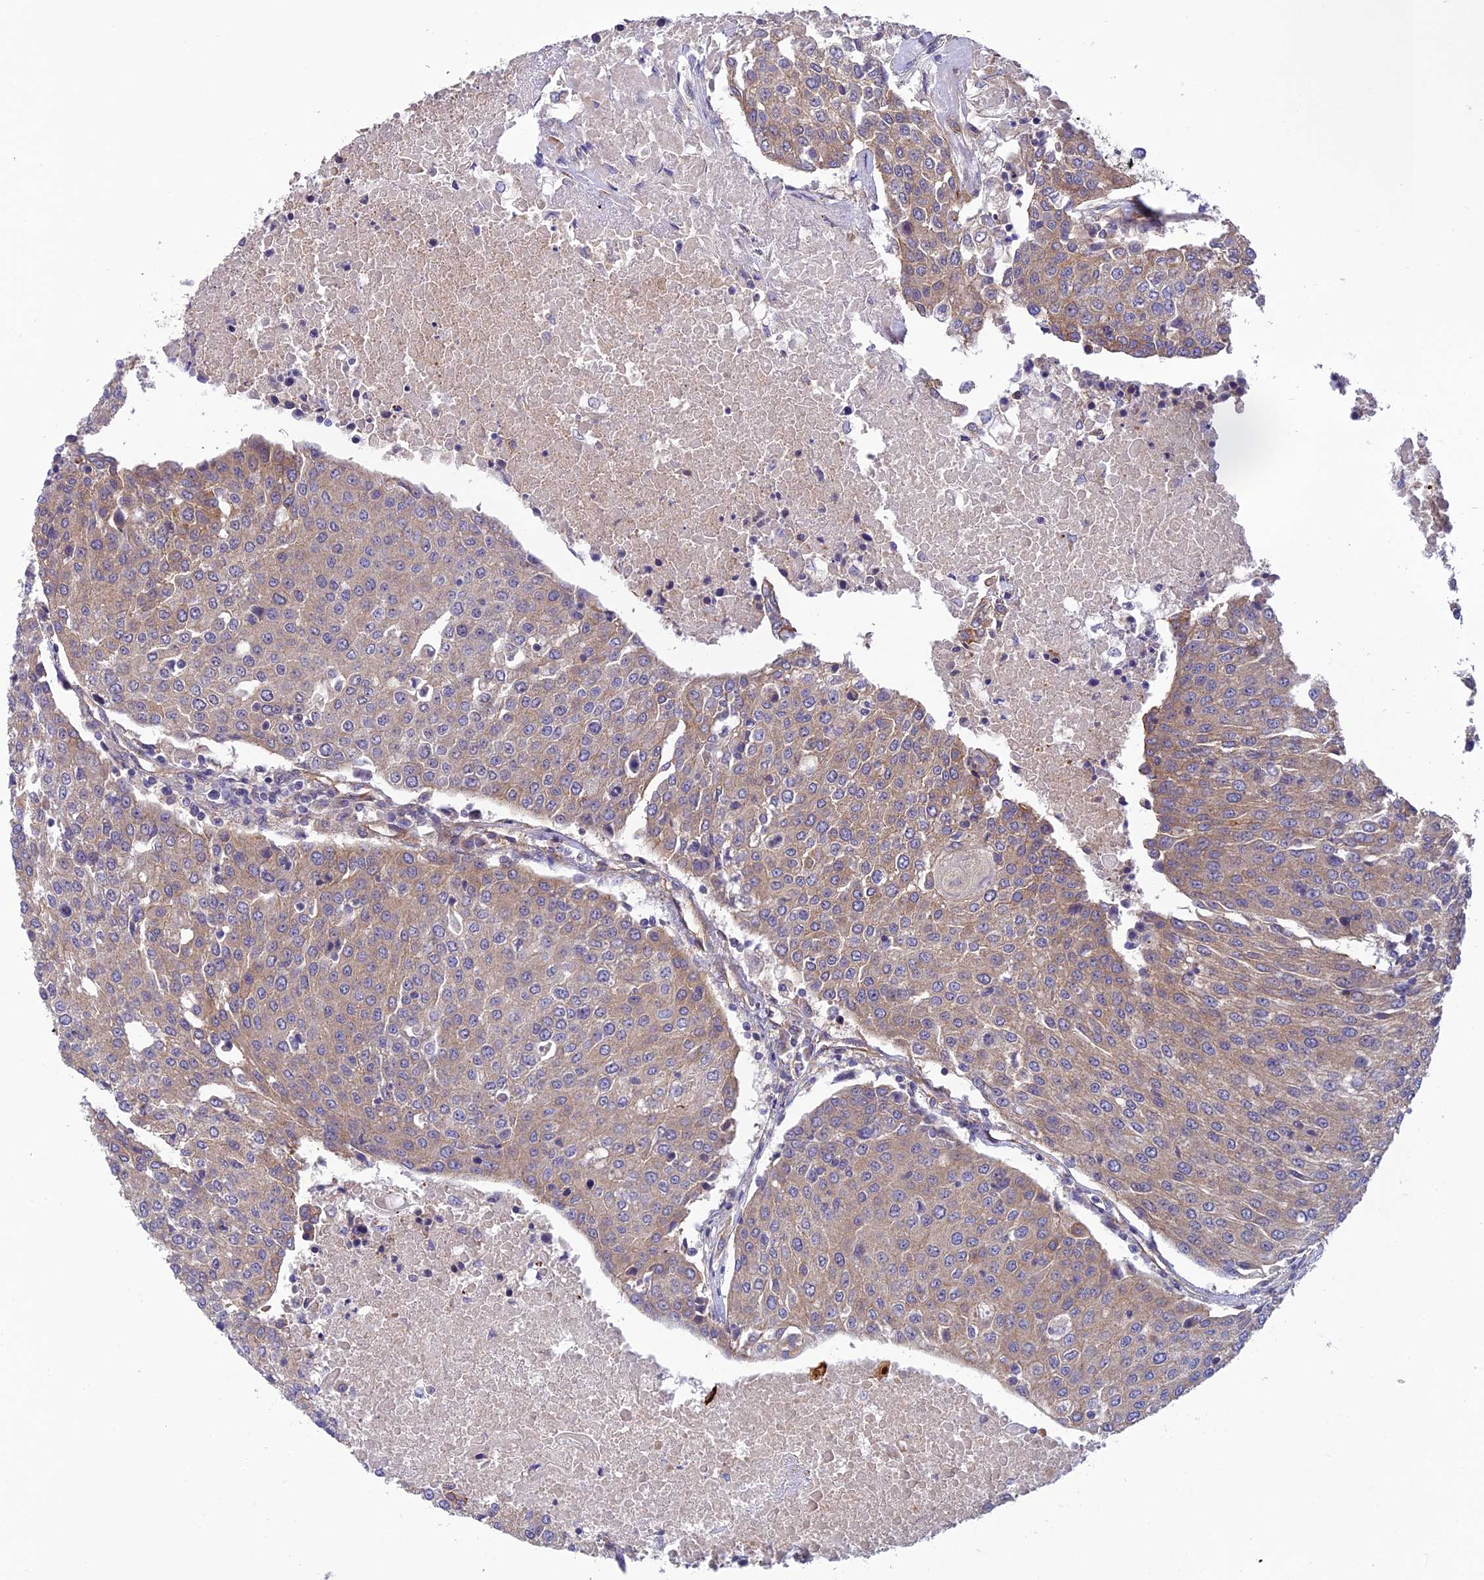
{"staining": {"intensity": "moderate", "quantity": ">75%", "location": "cytoplasmic/membranous"}, "tissue": "urothelial cancer", "cell_type": "Tumor cells", "image_type": "cancer", "snomed": [{"axis": "morphology", "description": "Urothelial carcinoma, High grade"}, {"axis": "topography", "description": "Urinary bladder"}], "caption": "Tumor cells demonstrate medium levels of moderate cytoplasmic/membranous positivity in about >75% of cells in urothelial carcinoma (high-grade).", "gene": "ADAMTS15", "patient": {"sex": "female", "age": 85}}